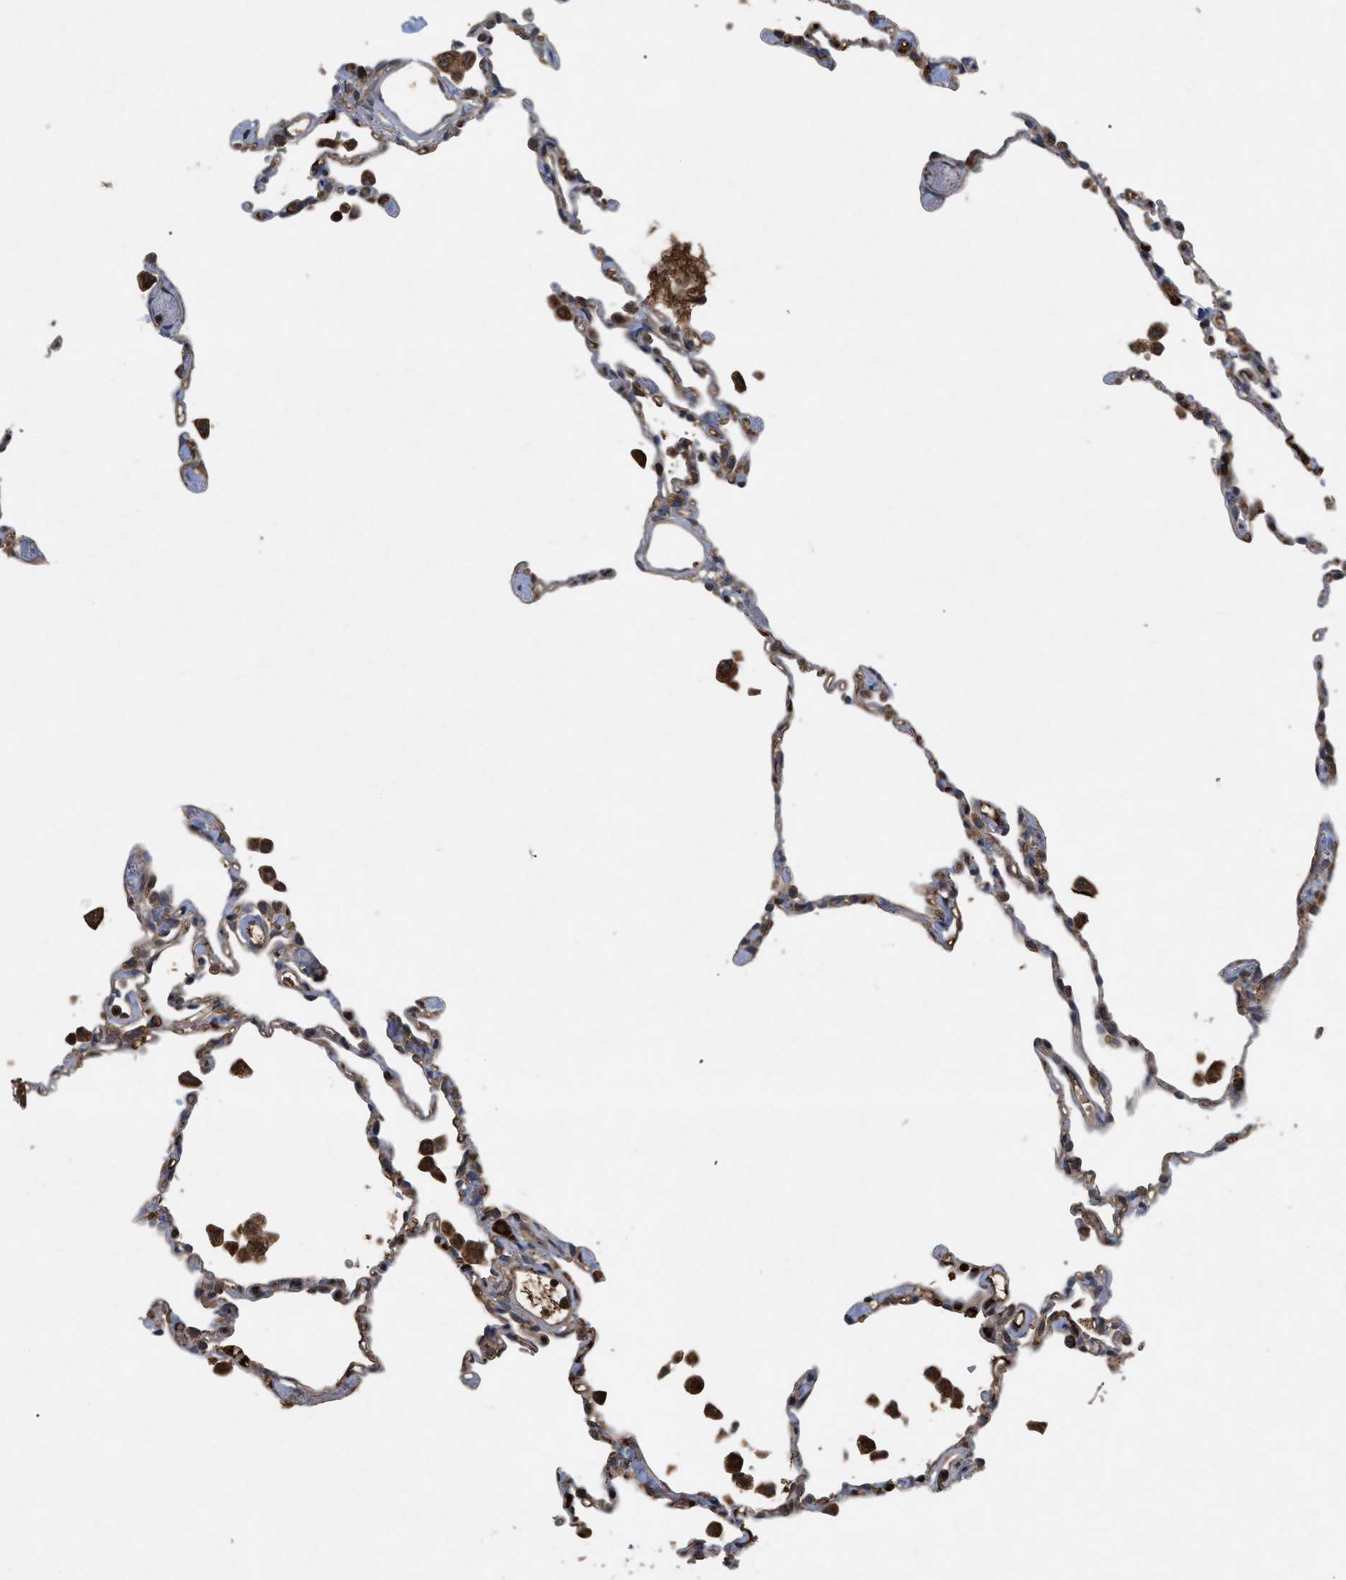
{"staining": {"intensity": "moderate", "quantity": "25%-75%", "location": "cytoplasmic/membranous"}, "tissue": "lung", "cell_type": "Alveolar cells", "image_type": "normal", "snomed": [{"axis": "morphology", "description": "Normal tissue, NOS"}, {"axis": "topography", "description": "Lung"}], "caption": "IHC photomicrograph of unremarkable lung stained for a protein (brown), which reveals medium levels of moderate cytoplasmic/membranous positivity in approximately 25%-75% of alveolar cells.", "gene": "RAB2A", "patient": {"sex": "female", "age": 49}}